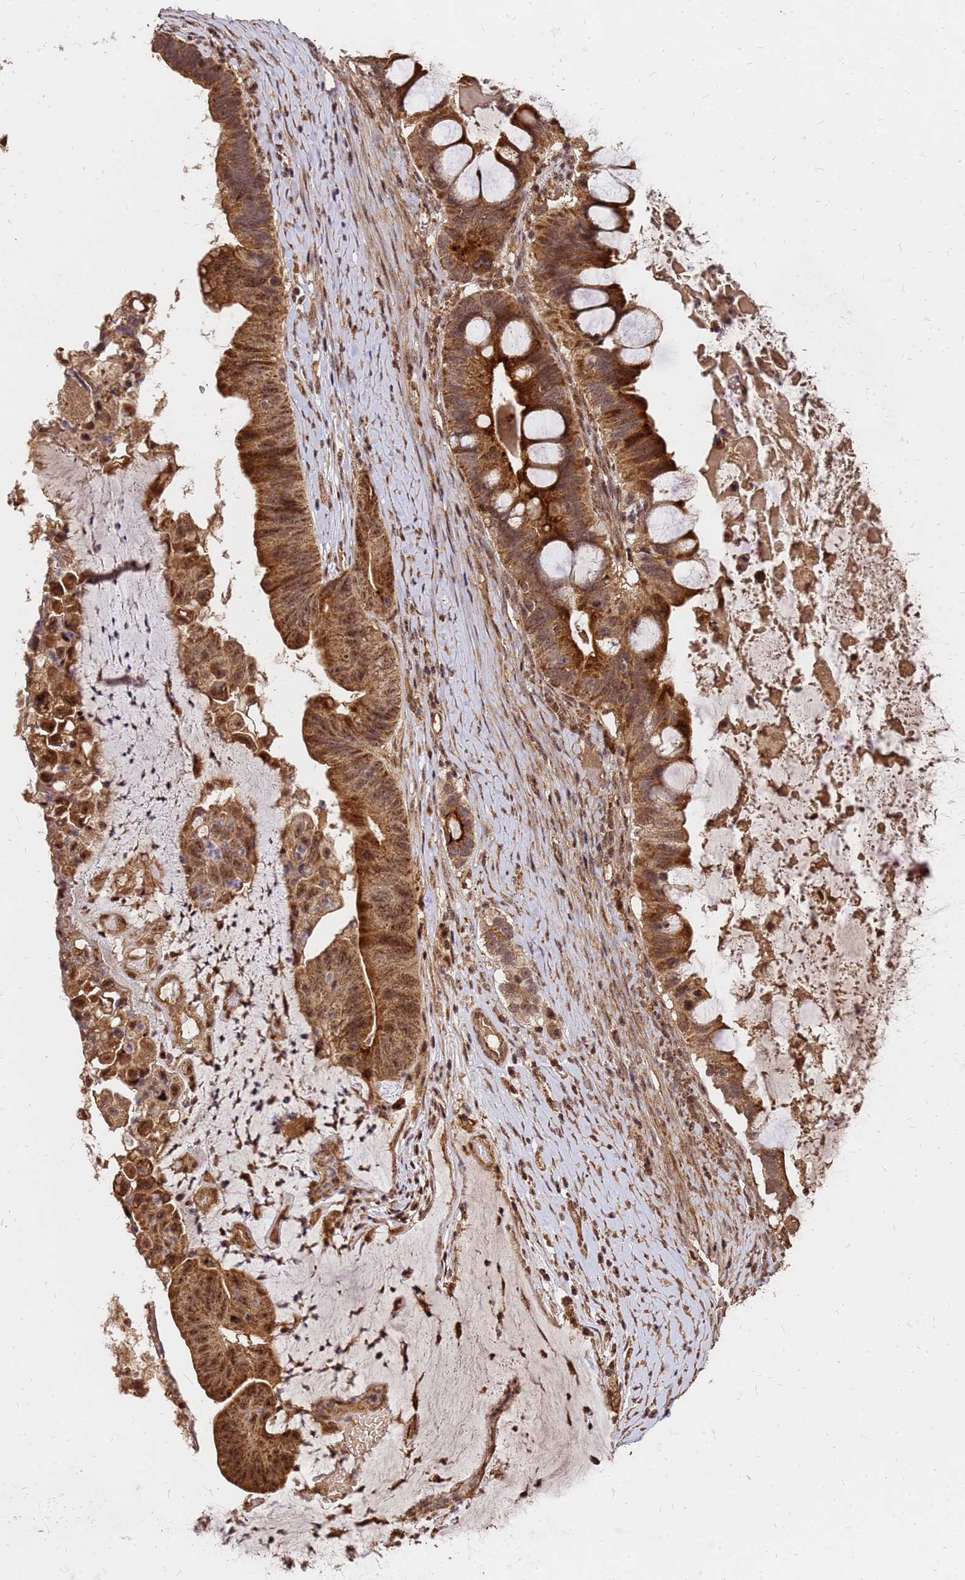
{"staining": {"intensity": "moderate", "quantity": ">75%", "location": "cytoplasmic/membranous,nuclear"}, "tissue": "ovarian cancer", "cell_type": "Tumor cells", "image_type": "cancer", "snomed": [{"axis": "morphology", "description": "Cystadenocarcinoma, mucinous, NOS"}, {"axis": "topography", "description": "Ovary"}], "caption": "Protein analysis of ovarian cancer tissue displays moderate cytoplasmic/membranous and nuclear positivity in approximately >75% of tumor cells.", "gene": "GPATCH8", "patient": {"sex": "female", "age": 61}}